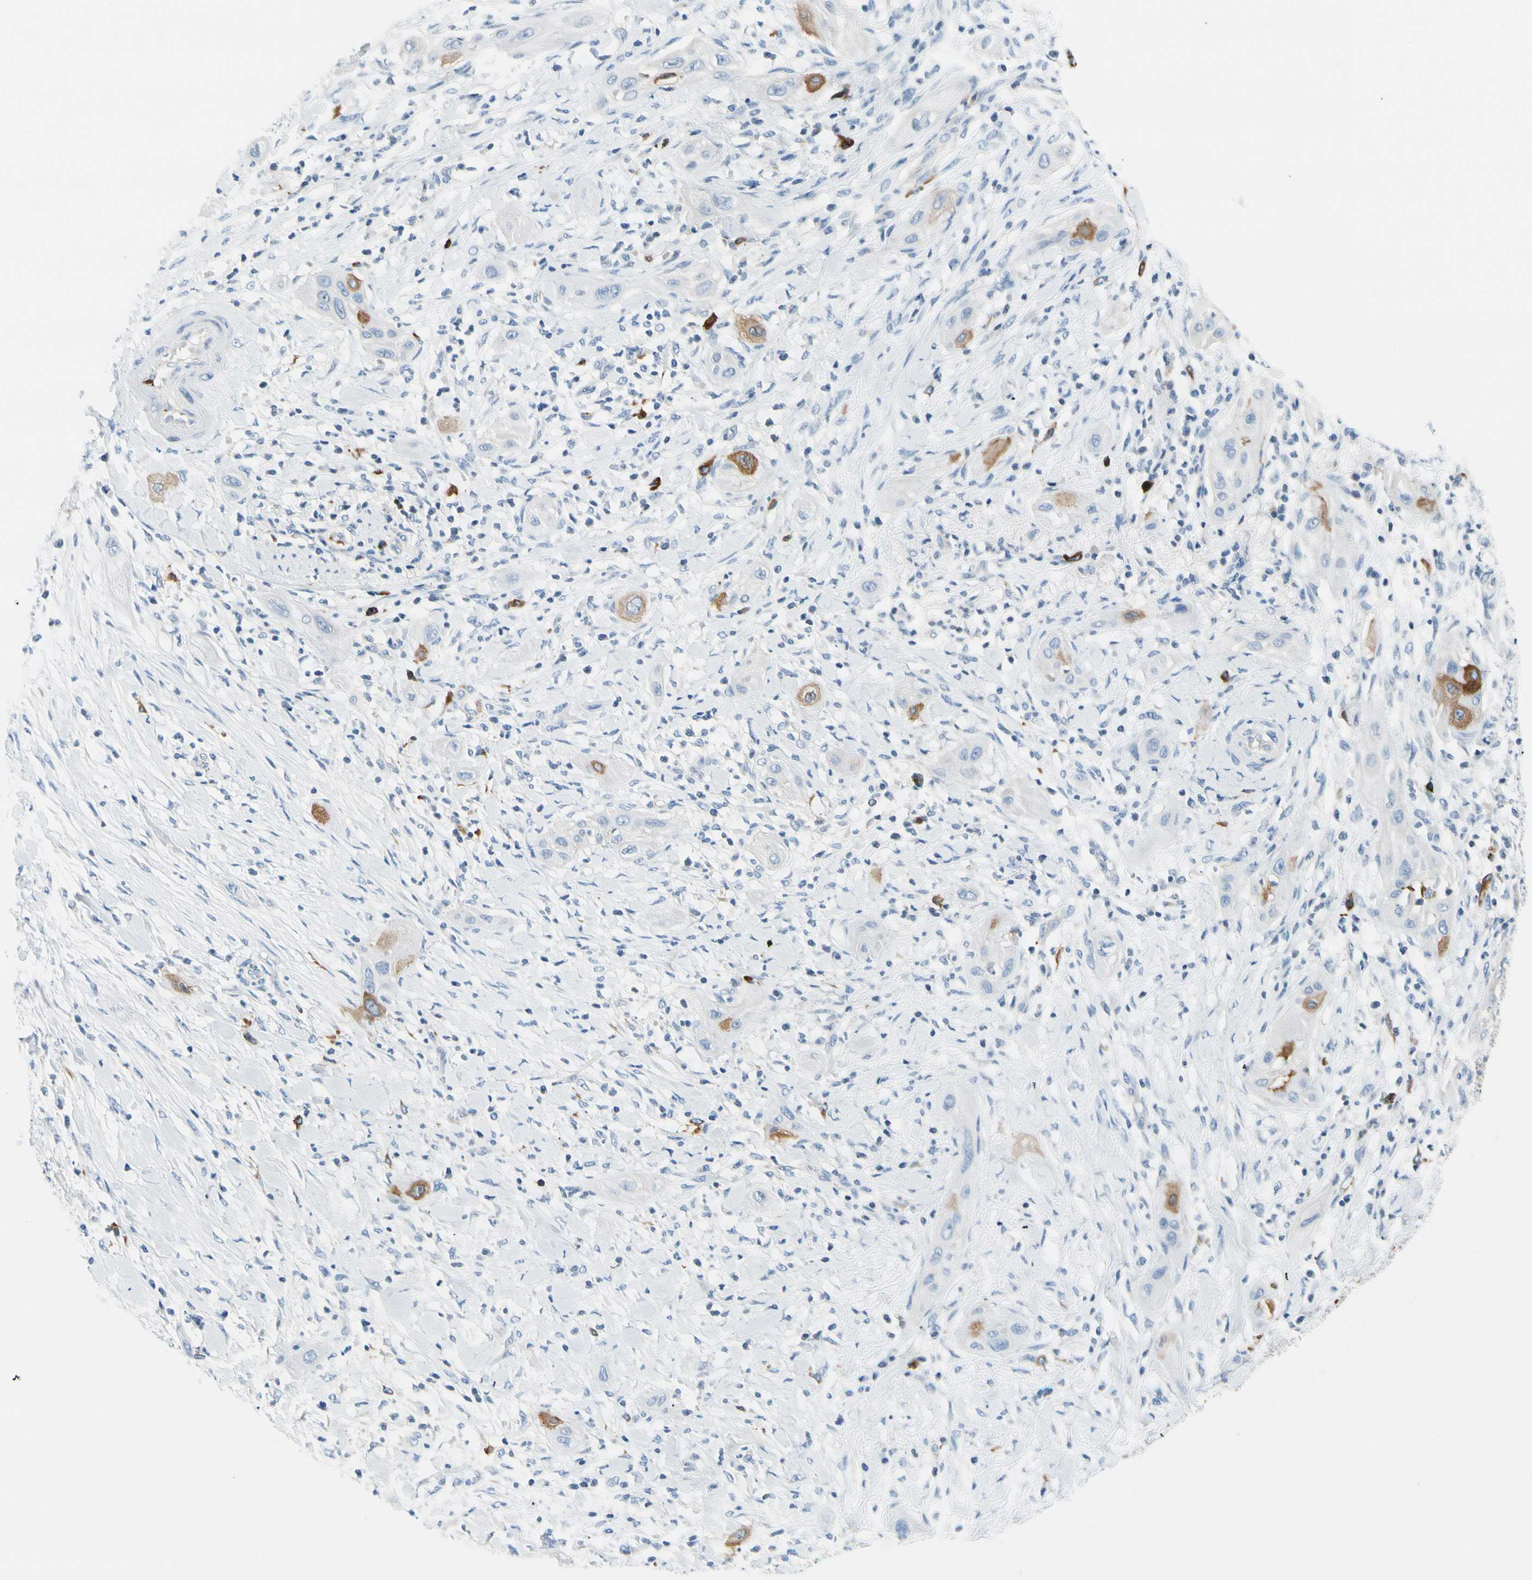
{"staining": {"intensity": "moderate", "quantity": "<25%", "location": "cytoplasmic/membranous"}, "tissue": "lung cancer", "cell_type": "Tumor cells", "image_type": "cancer", "snomed": [{"axis": "morphology", "description": "Squamous cell carcinoma, NOS"}, {"axis": "topography", "description": "Lung"}], "caption": "This is an image of immunohistochemistry staining of lung cancer (squamous cell carcinoma), which shows moderate staining in the cytoplasmic/membranous of tumor cells.", "gene": "TACC3", "patient": {"sex": "female", "age": 47}}